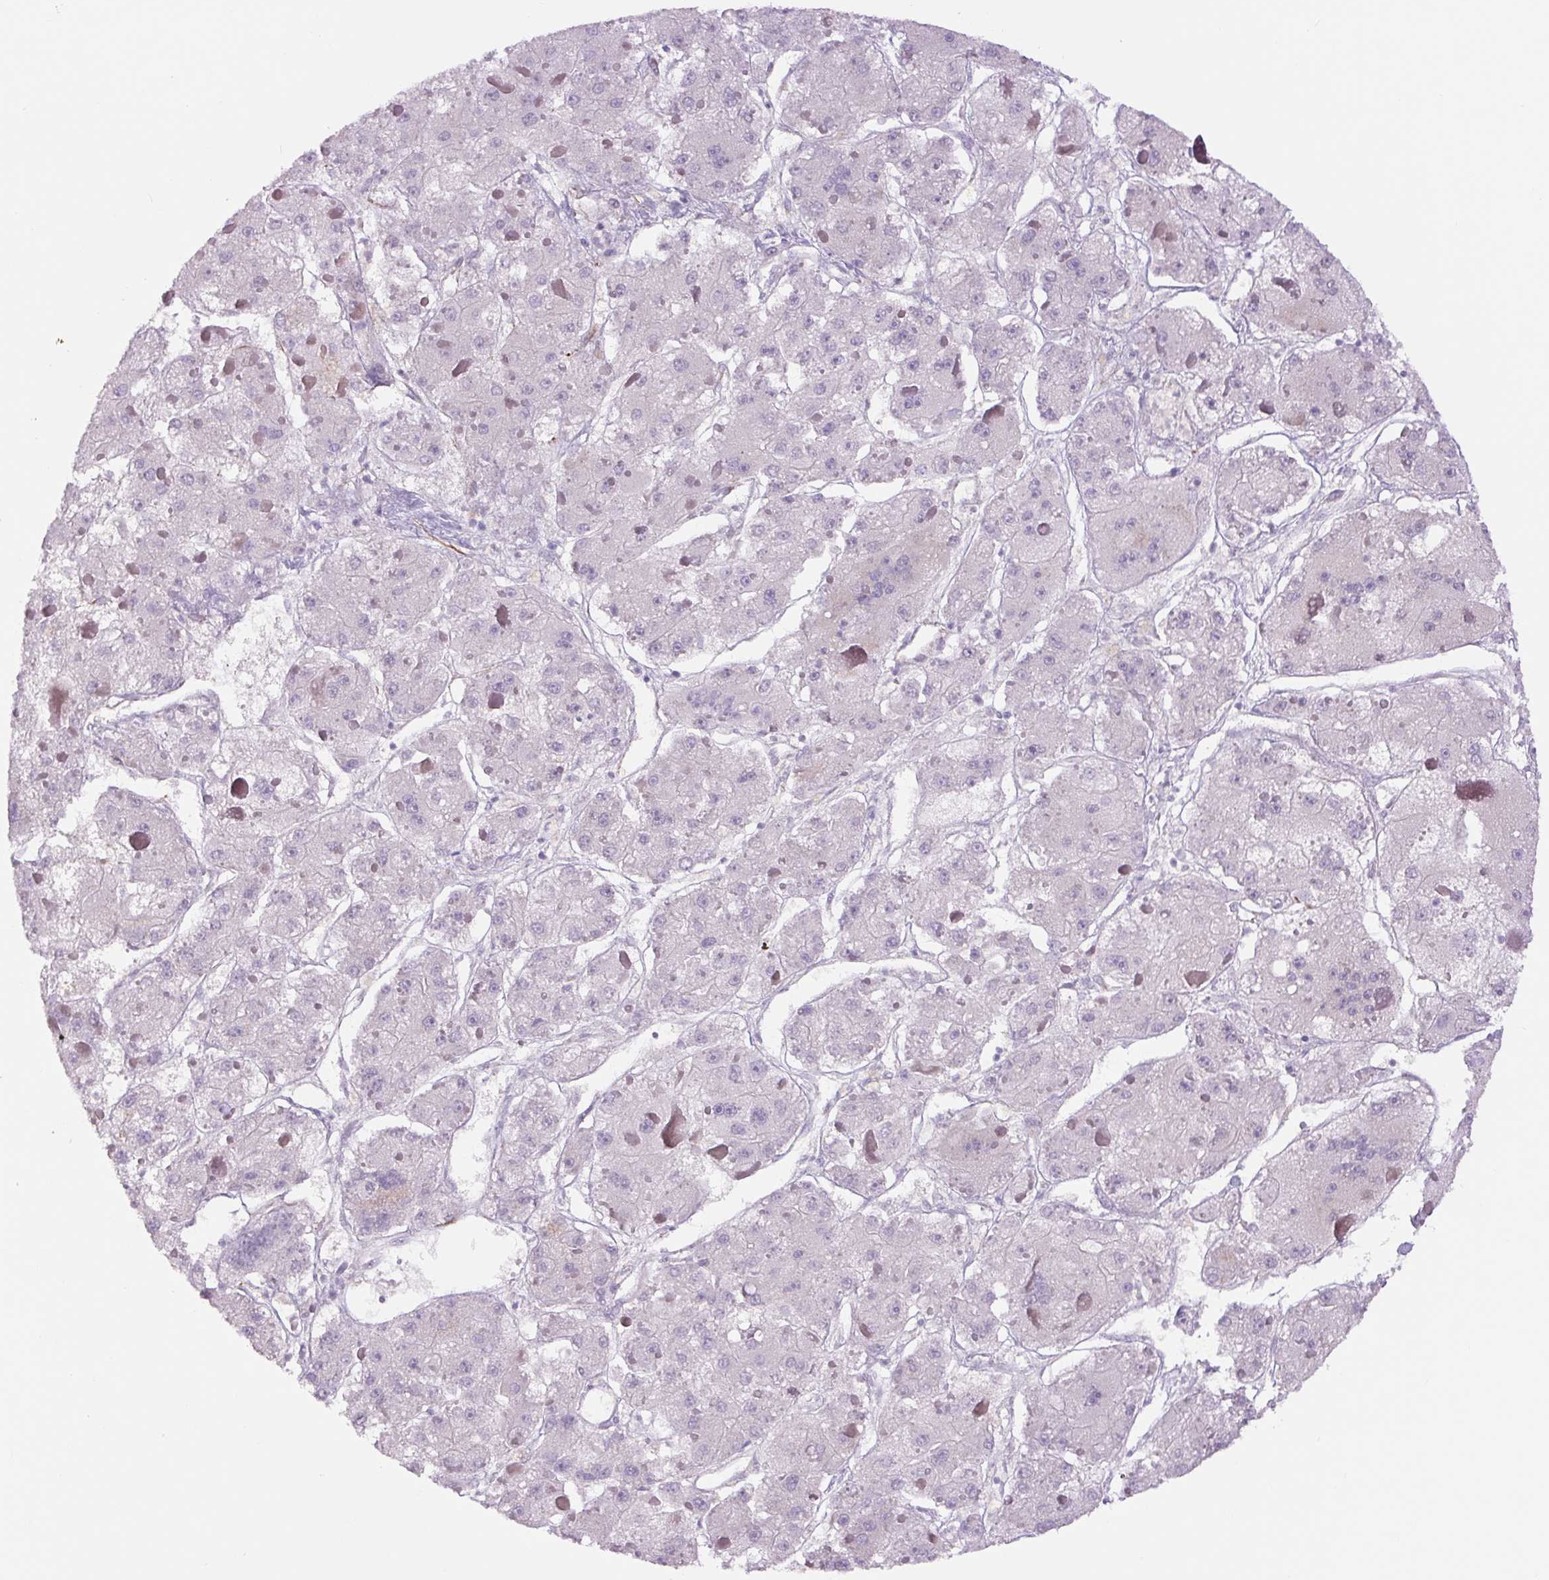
{"staining": {"intensity": "negative", "quantity": "none", "location": "none"}, "tissue": "liver cancer", "cell_type": "Tumor cells", "image_type": "cancer", "snomed": [{"axis": "morphology", "description": "Carcinoma, Hepatocellular, NOS"}, {"axis": "topography", "description": "Liver"}], "caption": "IHC of liver hepatocellular carcinoma shows no positivity in tumor cells. (DAB (3,3'-diaminobenzidine) immunohistochemistry with hematoxylin counter stain).", "gene": "NES", "patient": {"sex": "female", "age": 73}}